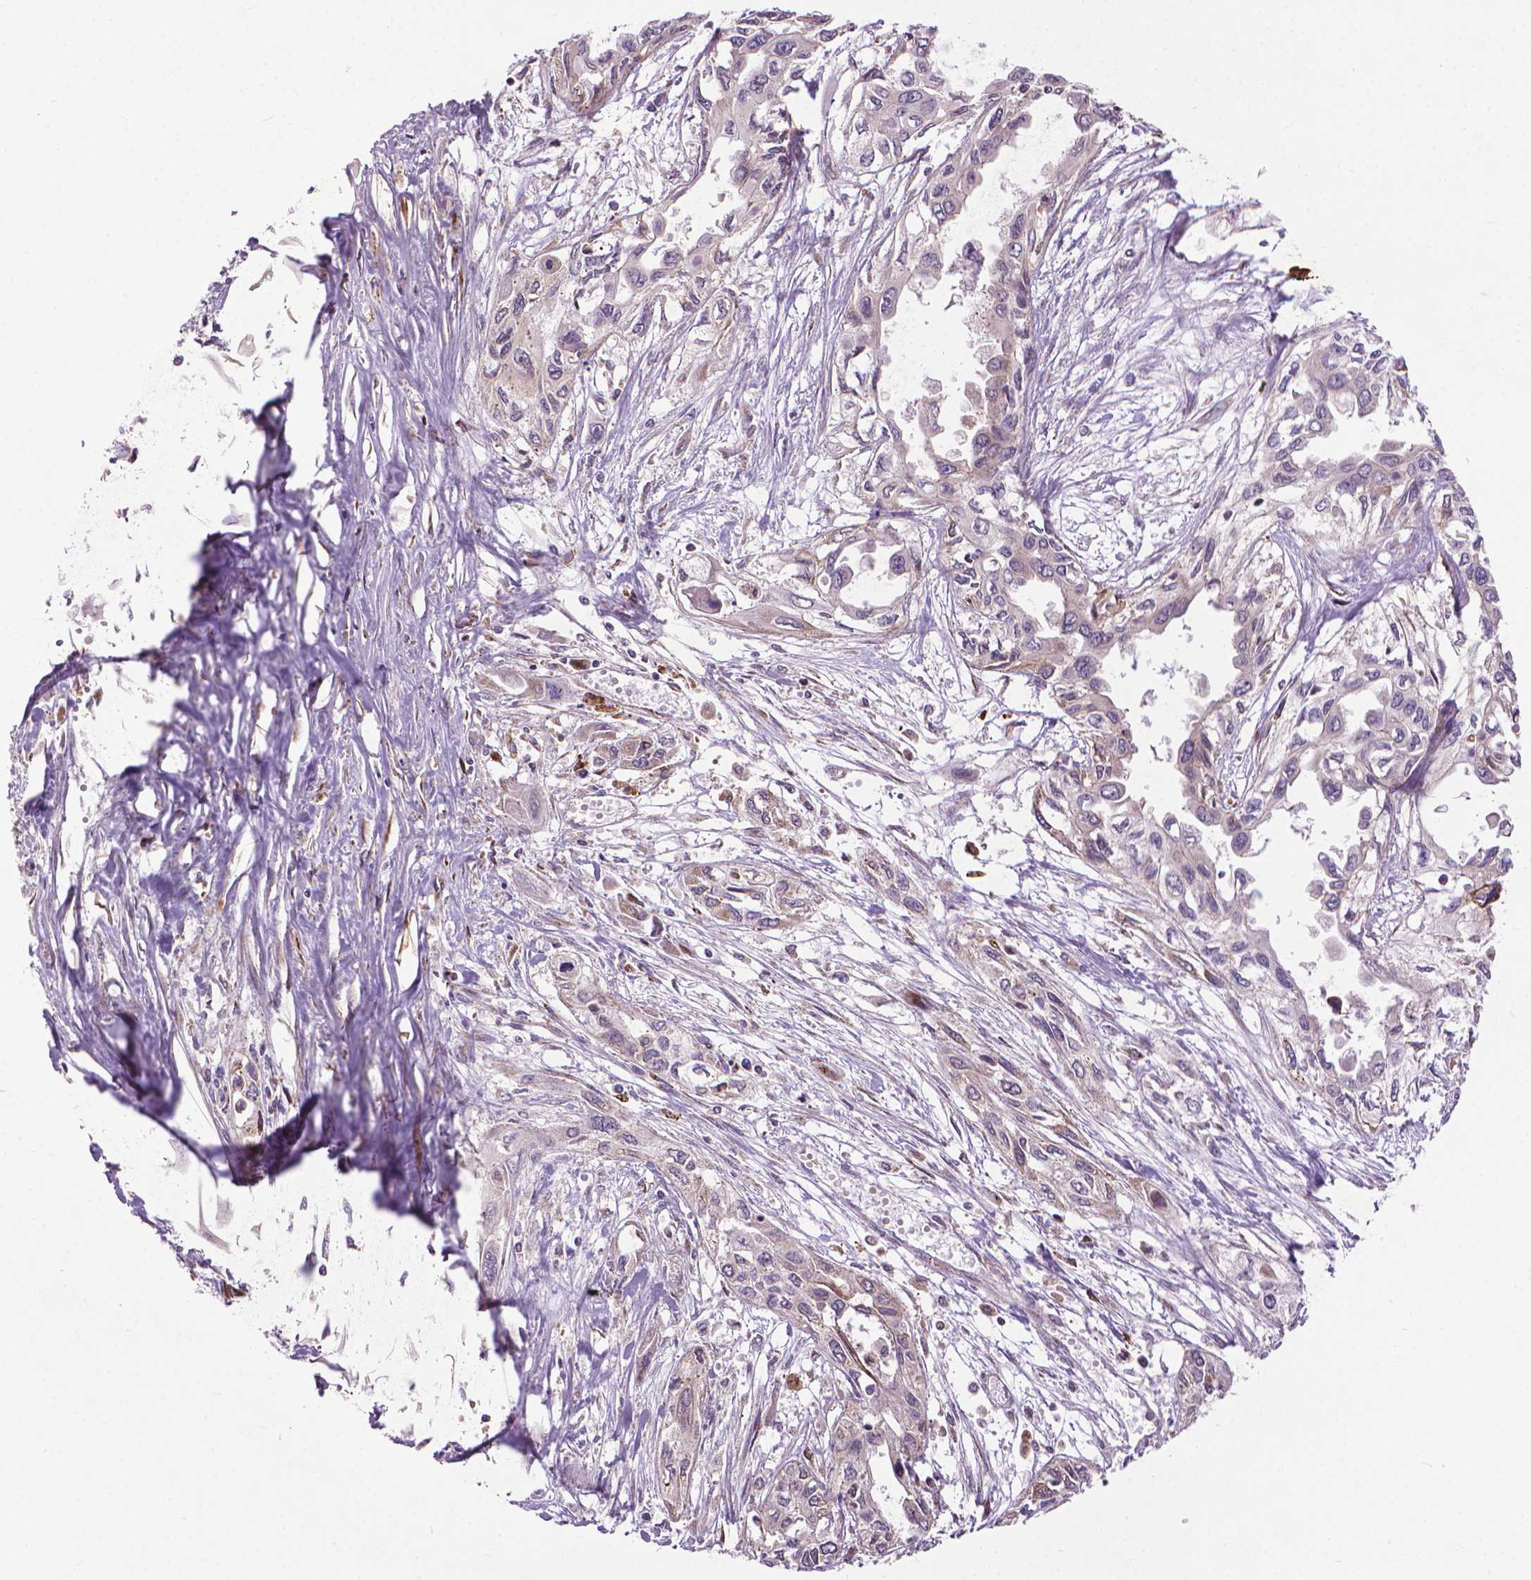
{"staining": {"intensity": "weak", "quantity": "<25%", "location": "cytoplasmic/membranous"}, "tissue": "pancreatic cancer", "cell_type": "Tumor cells", "image_type": "cancer", "snomed": [{"axis": "morphology", "description": "Adenocarcinoma, NOS"}, {"axis": "topography", "description": "Pancreas"}], "caption": "Pancreatic cancer (adenocarcinoma) was stained to show a protein in brown. There is no significant expression in tumor cells.", "gene": "MYH14", "patient": {"sex": "female", "age": 55}}